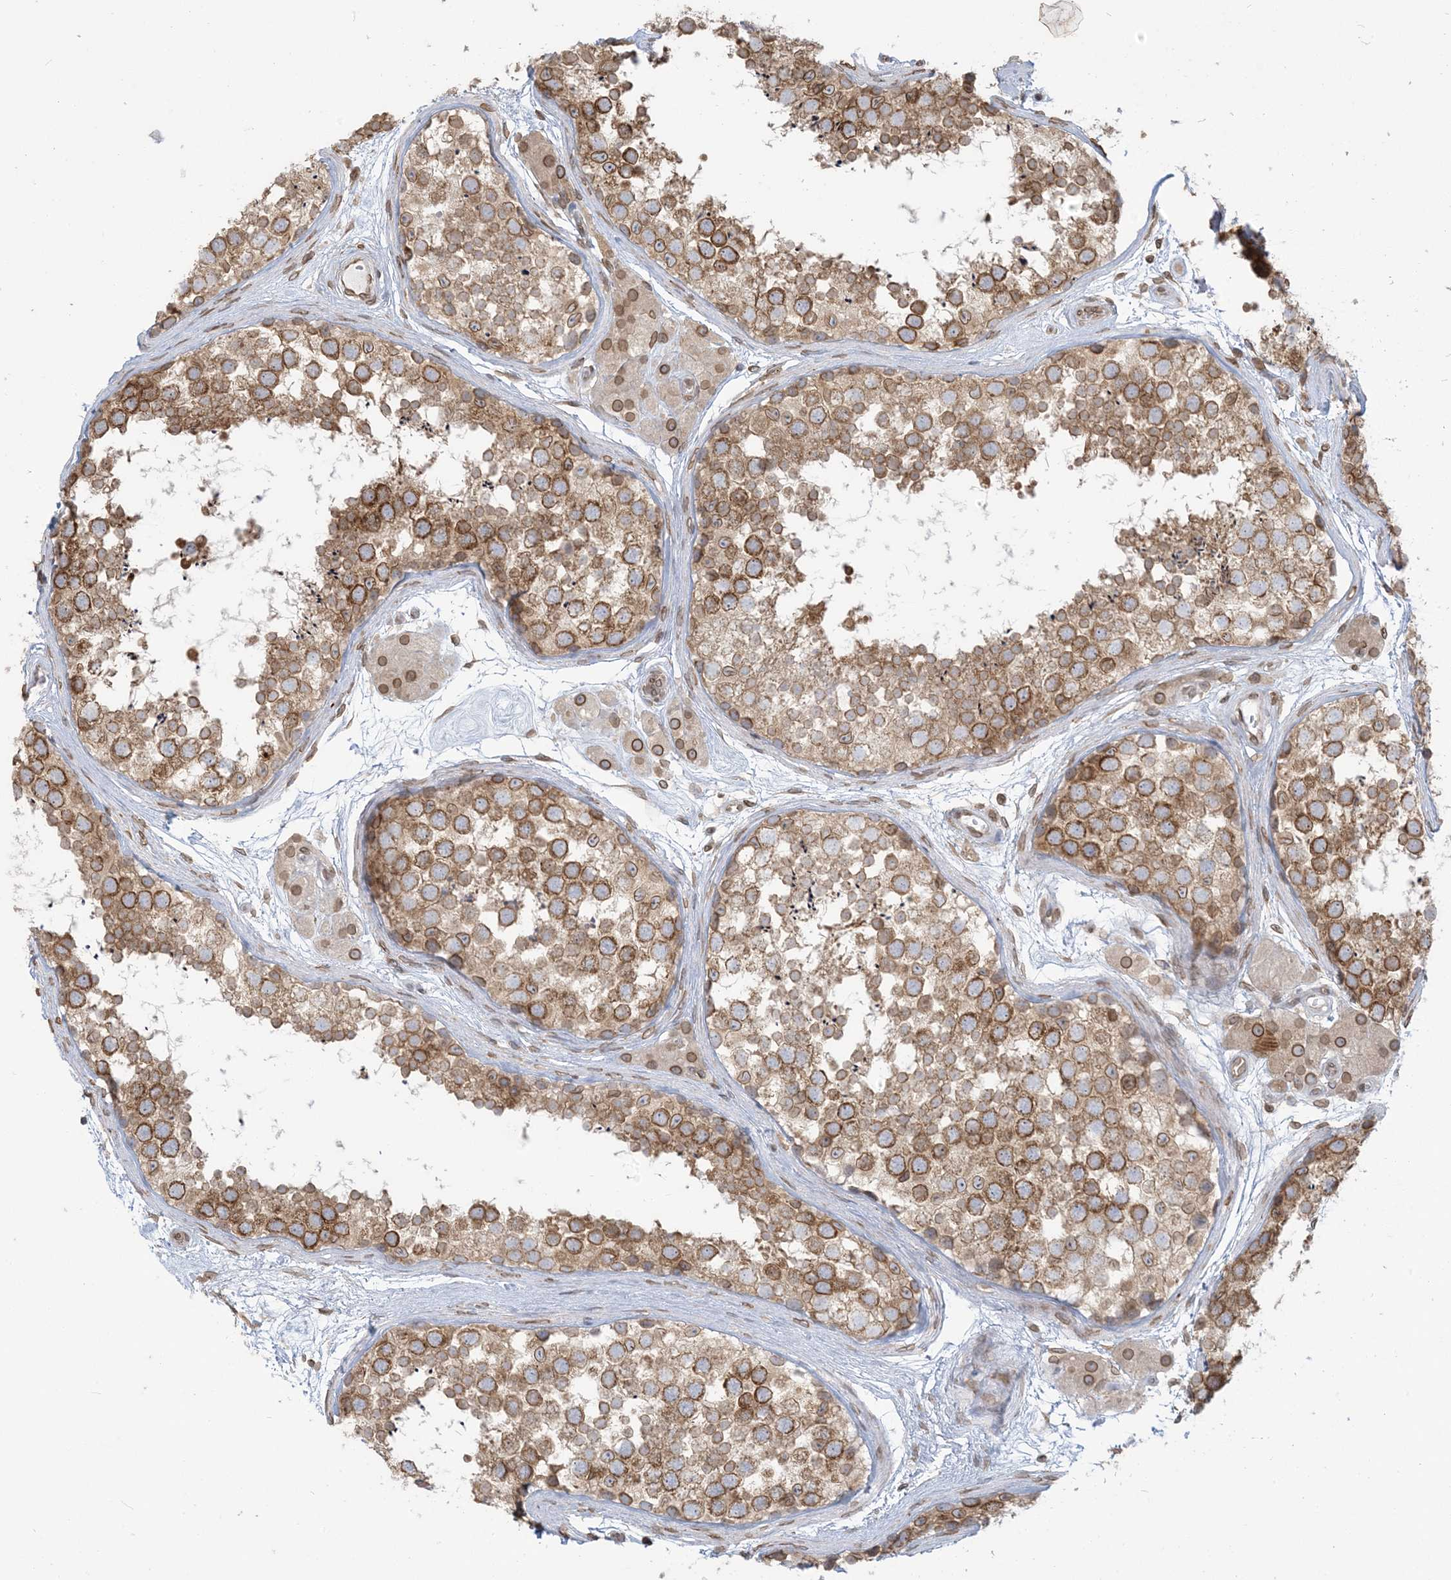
{"staining": {"intensity": "moderate", "quantity": ">75%", "location": "cytoplasmic/membranous,nuclear"}, "tissue": "testis", "cell_type": "Cells in seminiferous ducts", "image_type": "normal", "snomed": [{"axis": "morphology", "description": "Normal tissue, NOS"}, {"axis": "topography", "description": "Testis"}], "caption": "A high-resolution histopathology image shows IHC staining of benign testis, which shows moderate cytoplasmic/membranous,nuclear staining in about >75% of cells in seminiferous ducts.", "gene": "WWP1", "patient": {"sex": "male", "age": 56}}